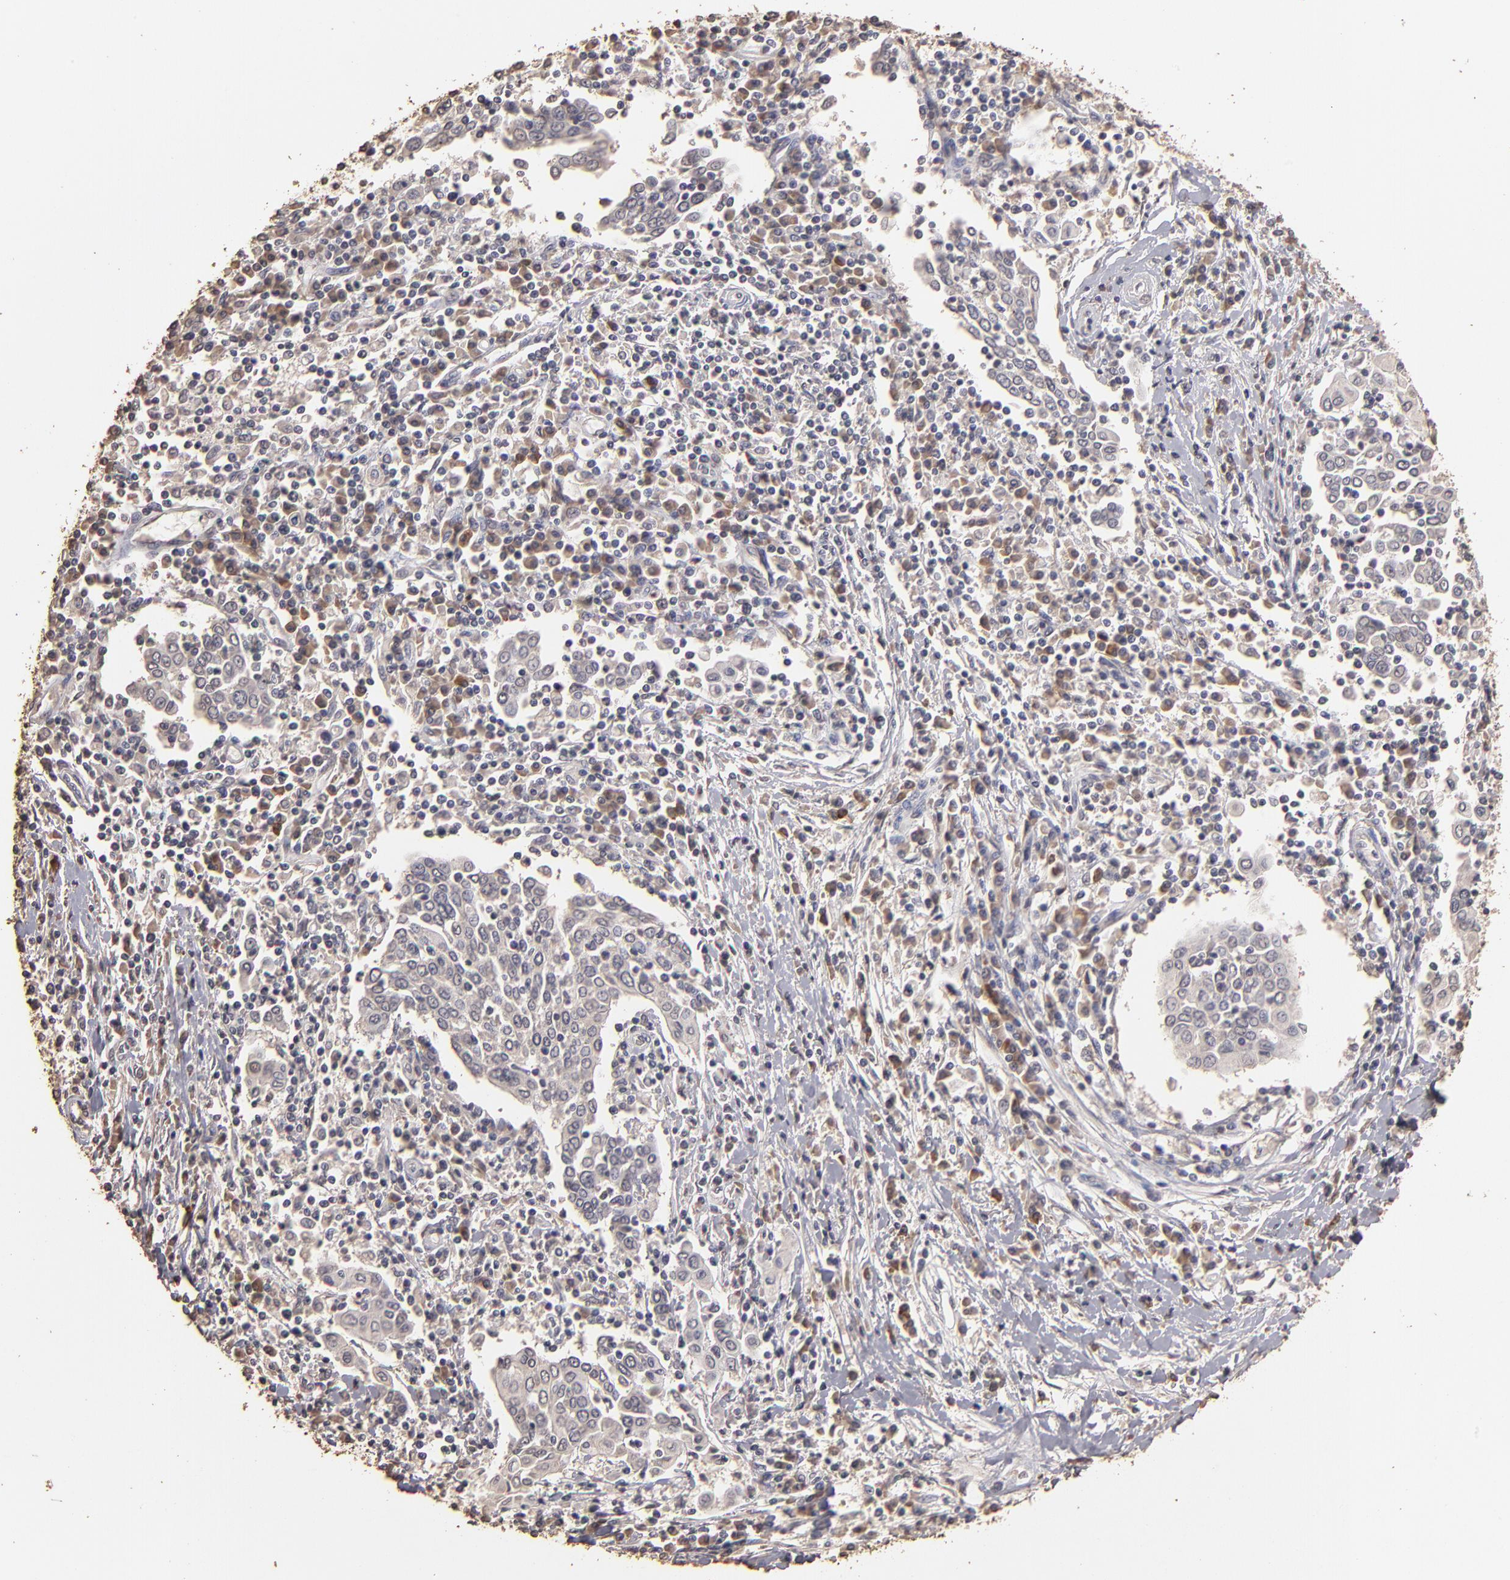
{"staining": {"intensity": "weak", "quantity": "<25%", "location": "cytoplasmic/membranous"}, "tissue": "cervical cancer", "cell_type": "Tumor cells", "image_type": "cancer", "snomed": [{"axis": "morphology", "description": "Squamous cell carcinoma, NOS"}, {"axis": "topography", "description": "Cervix"}], "caption": "DAB immunohistochemical staining of human cervical squamous cell carcinoma demonstrates no significant positivity in tumor cells.", "gene": "OPHN1", "patient": {"sex": "female", "age": 40}}